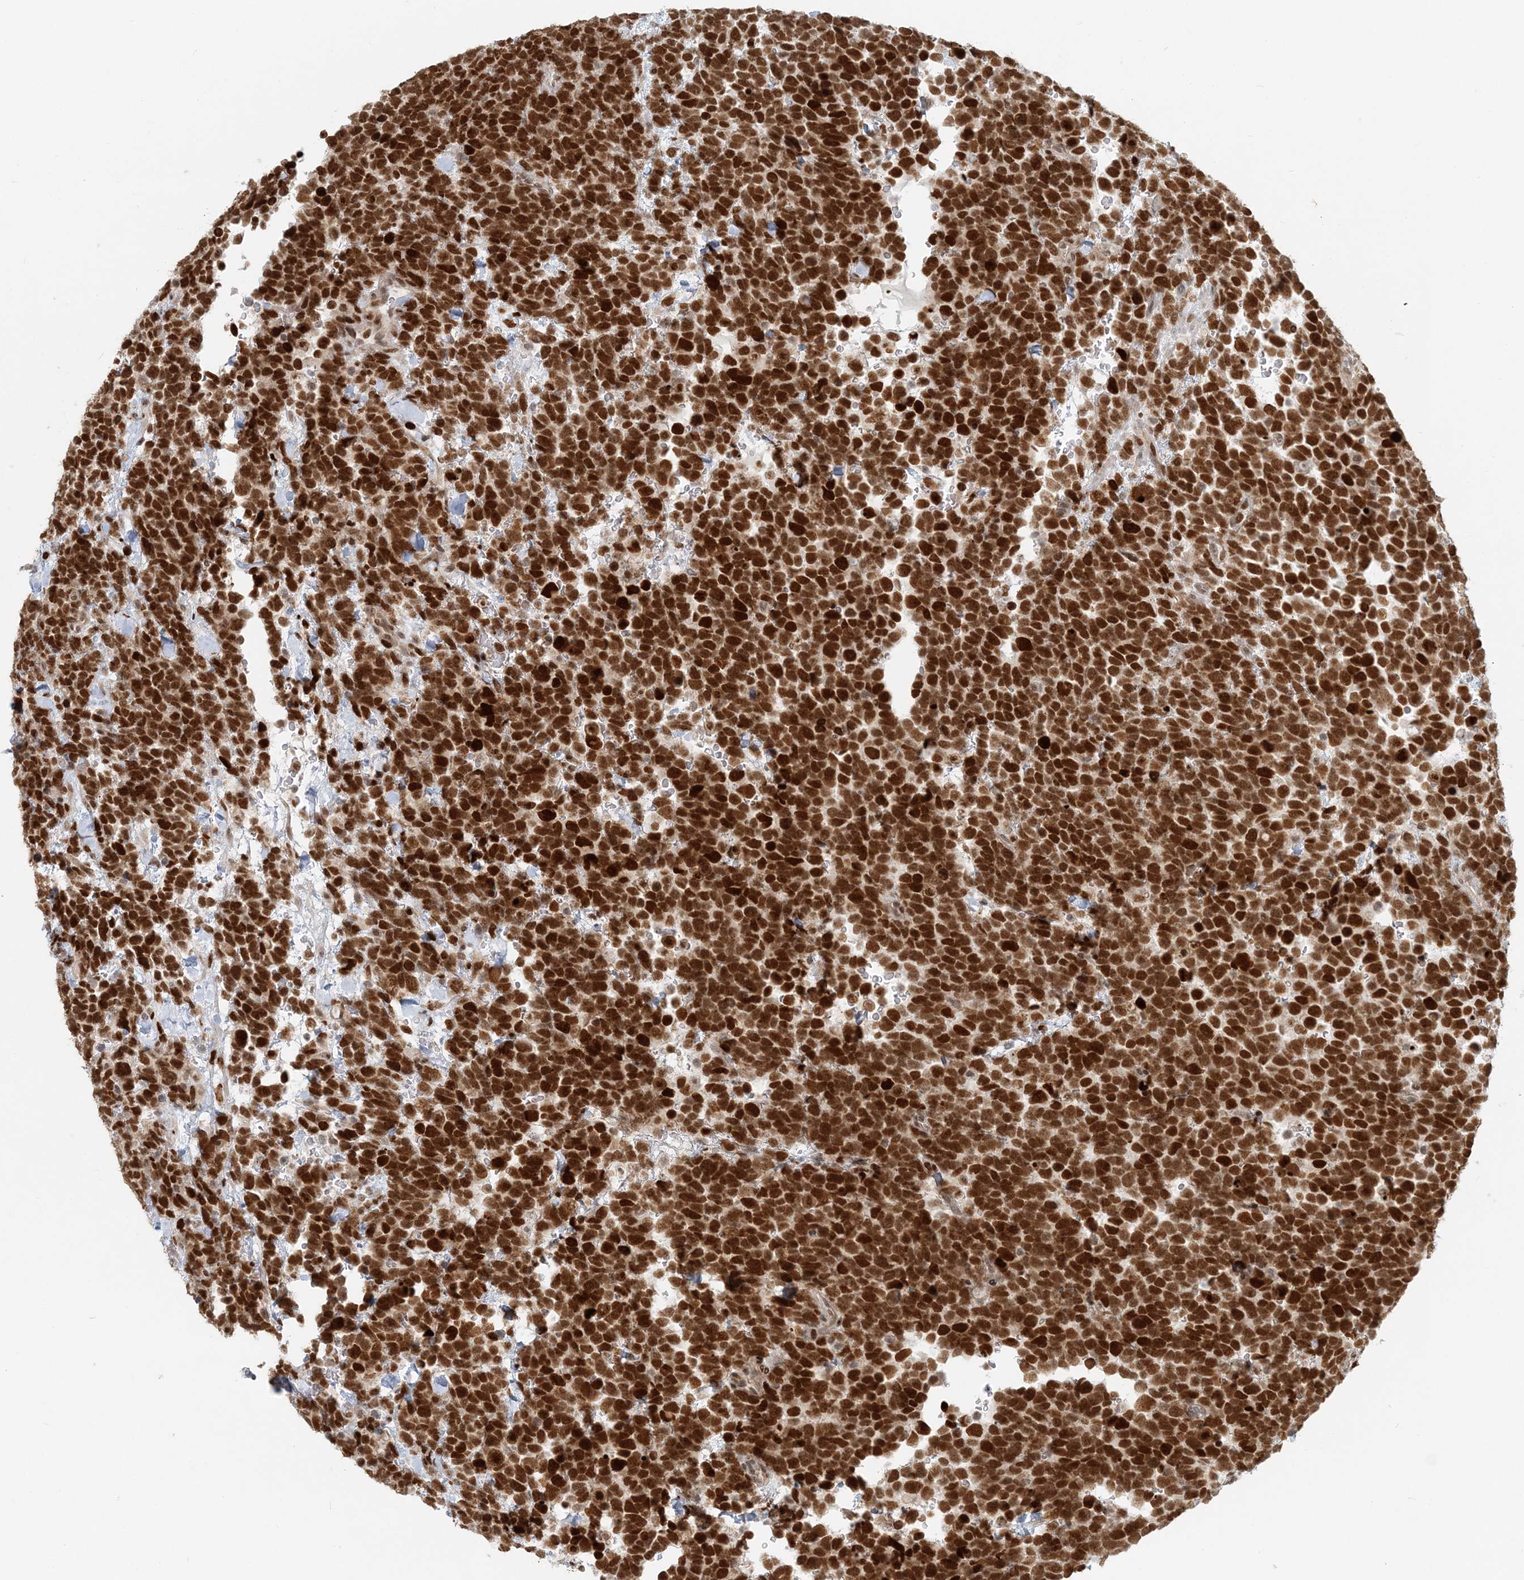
{"staining": {"intensity": "strong", "quantity": ">75%", "location": "nuclear"}, "tissue": "urothelial cancer", "cell_type": "Tumor cells", "image_type": "cancer", "snomed": [{"axis": "morphology", "description": "Urothelial carcinoma, High grade"}, {"axis": "topography", "description": "Urinary bladder"}], "caption": "Urothelial cancer was stained to show a protein in brown. There is high levels of strong nuclear expression in approximately >75% of tumor cells.", "gene": "BAZ1B", "patient": {"sex": "female", "age": 82}}